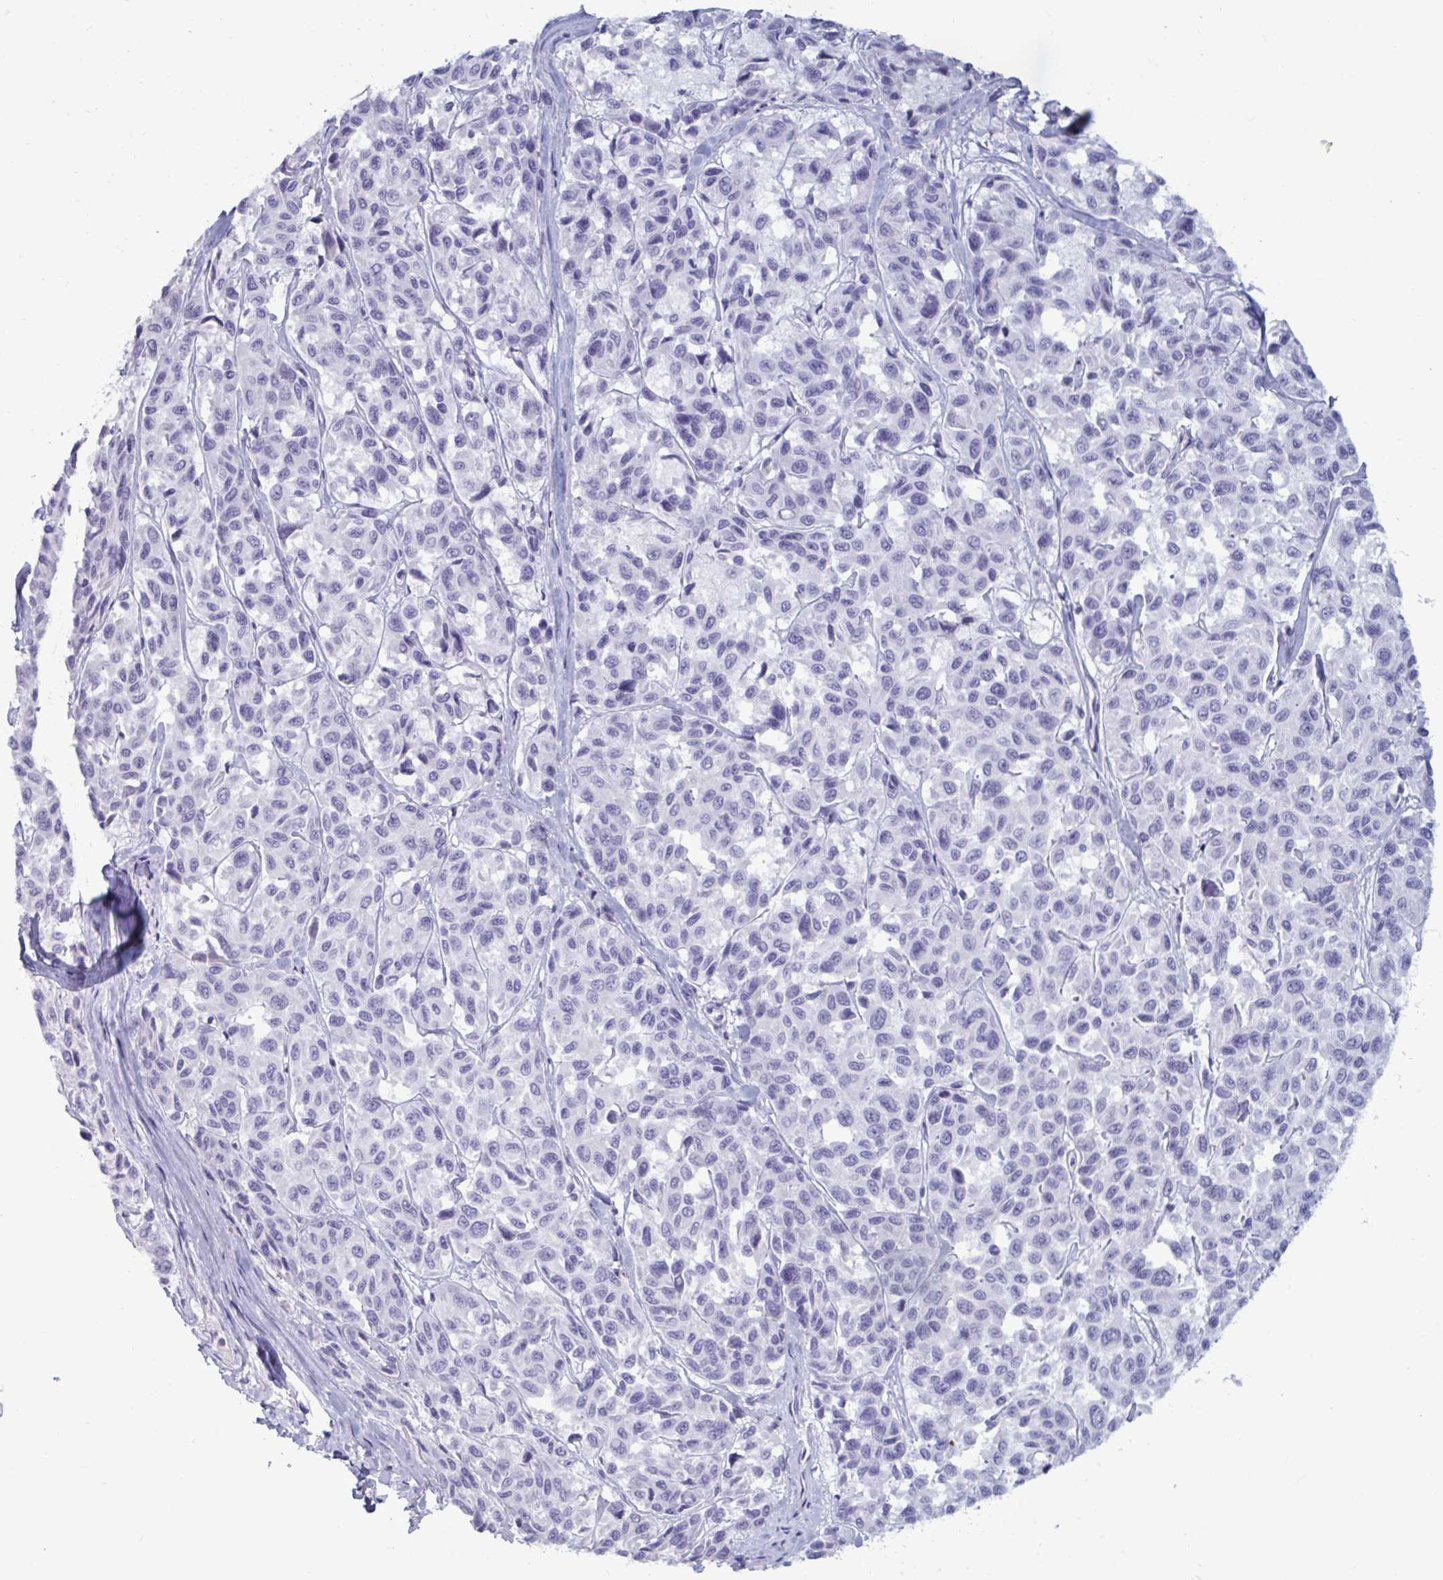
{"staining": {"intensity": "negative", "quantity": "none", "location": "none"}, "tissue": "melanoma", "cell_type": "Tumor cells", "image_type": "cancer", "snomed": [{"axis": "morphology", "description": "Malignant melanoma, NOS"}, {"axis": "topography", "description": "Skin"}], "caption": "DAB (3,3'-diaminobenzidine) immunohistochemical staining of malignant melanoma displays no significant positivity in tumor cells.", "gene": "BBS10", "patient": {"sex": "female", "age": 66}}